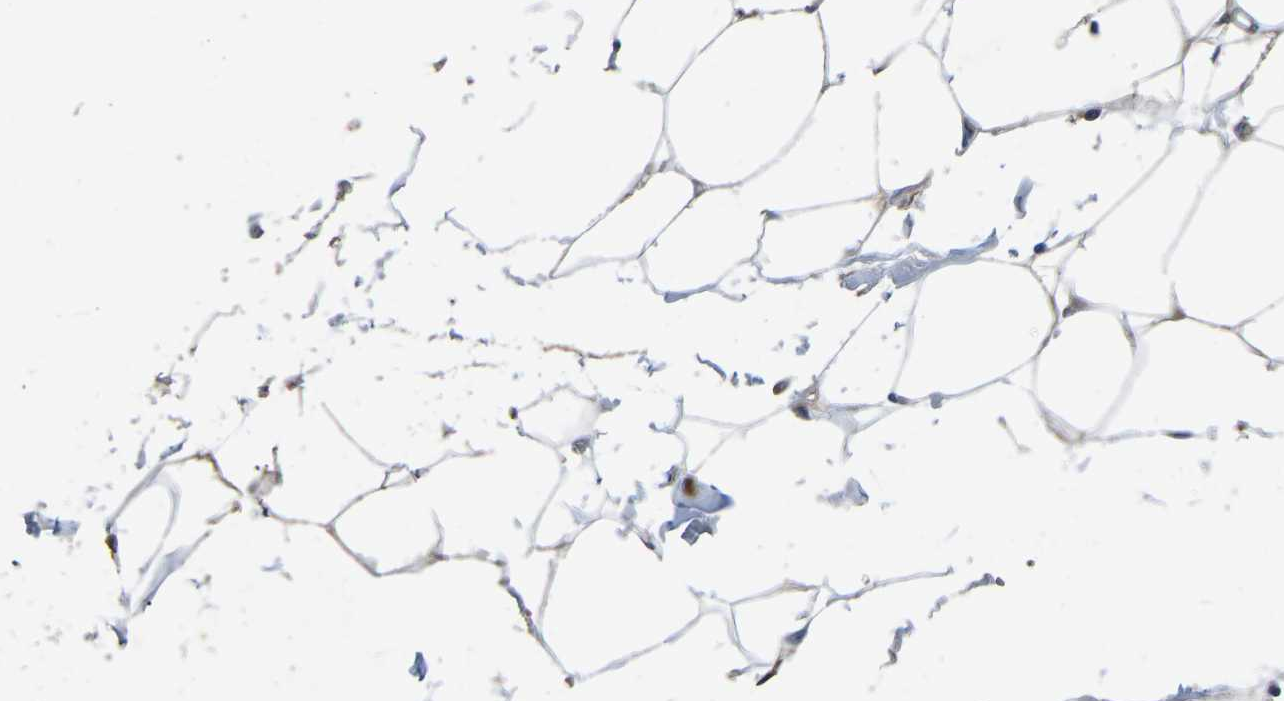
{"staining": {"intensity": "moderate", "quantity": "25%-75%", "location": "cytoplasmic/membranous"}, "tissue": "adipose tissue", "cell_type": "Adipocytes", "image_type": "normal", "snomed": [{"axis": "morphology", "description": "Normal tissue, NOS"}, {"axis": "morphology", "description": "Adenocarcinoma, NOS"}, {"axis": "topography", "description": "Colon"}, {"axis": "topography", "description": "Peripheral nerve tissue"}], "caption": "Immunohistochemistry (IHC) photomicrograph of benign adipose tissue: adipose tissue stained using immunohistochemistry (IHC) reveals medium levels of moderate protein expression localized specifically in the cytoplasmic/membranous of adipocytes, appearing as a cytoplasmic/membranous brown color.", "gene": "FHIT", "patient": {"sex": "male", "age": 14}}